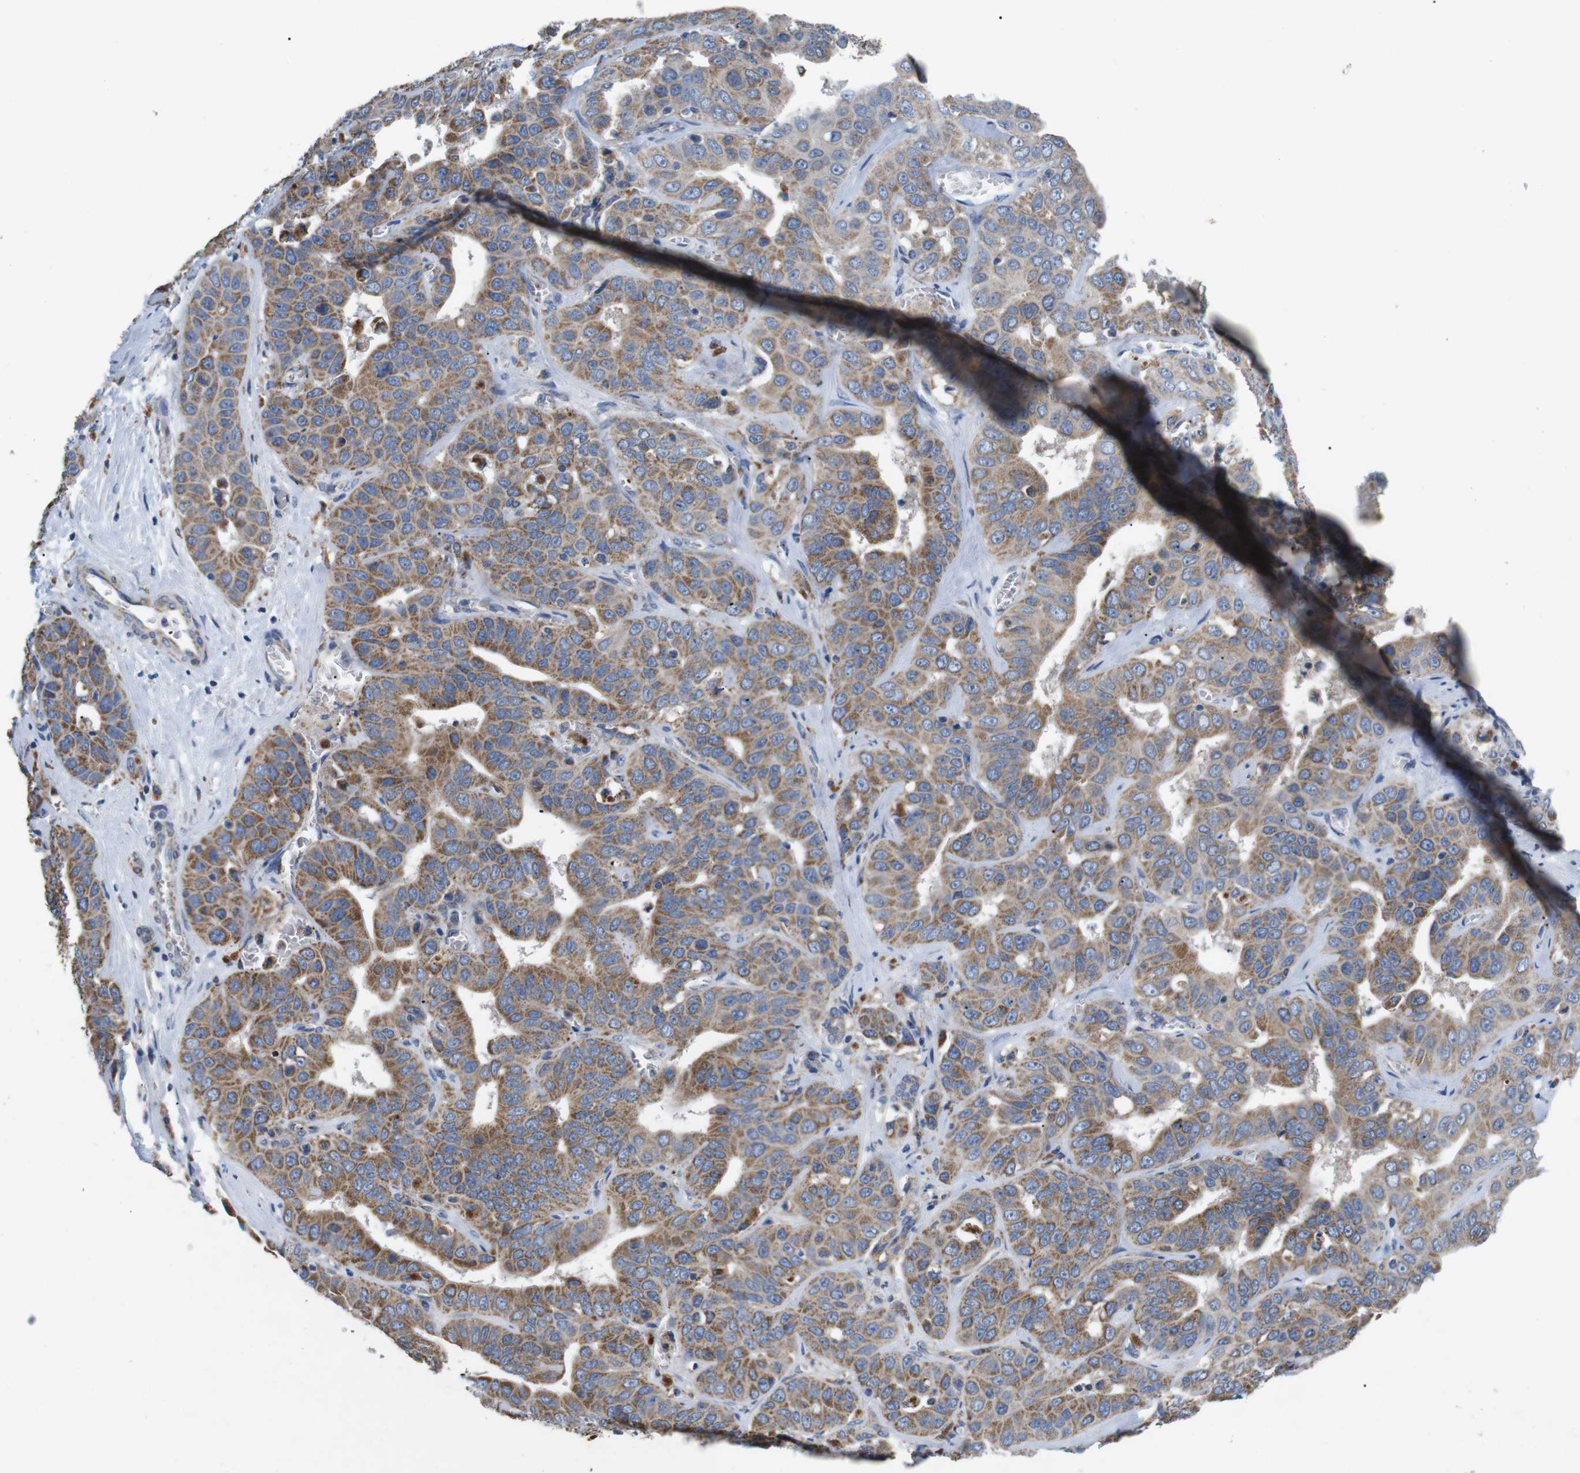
{"staining": {"intensity": "moderate", "quantity": ">75%", "location": "cytoplasmic/membranous"}, "tissue": "liver cancer", "cell_type": "Tumor cells", "image_type": "cancer", "snomed": [{"axis": "morphology", "description": "Cholangiocarcinoma"}, {"axis": "topography", "description": "Liver"}], "caption": "High-magnification brightfield microscopy of liver cancer (cholangiocarcinoma) stained with DAB (brown) and counterstained with hematoxylin (blue). tumor cells exhibit moderate cytoplasmic/membranous staining is identified in about>75% of cells.", "gene": "F2RL1", "patient": {"sex": "female", "age": 52}}